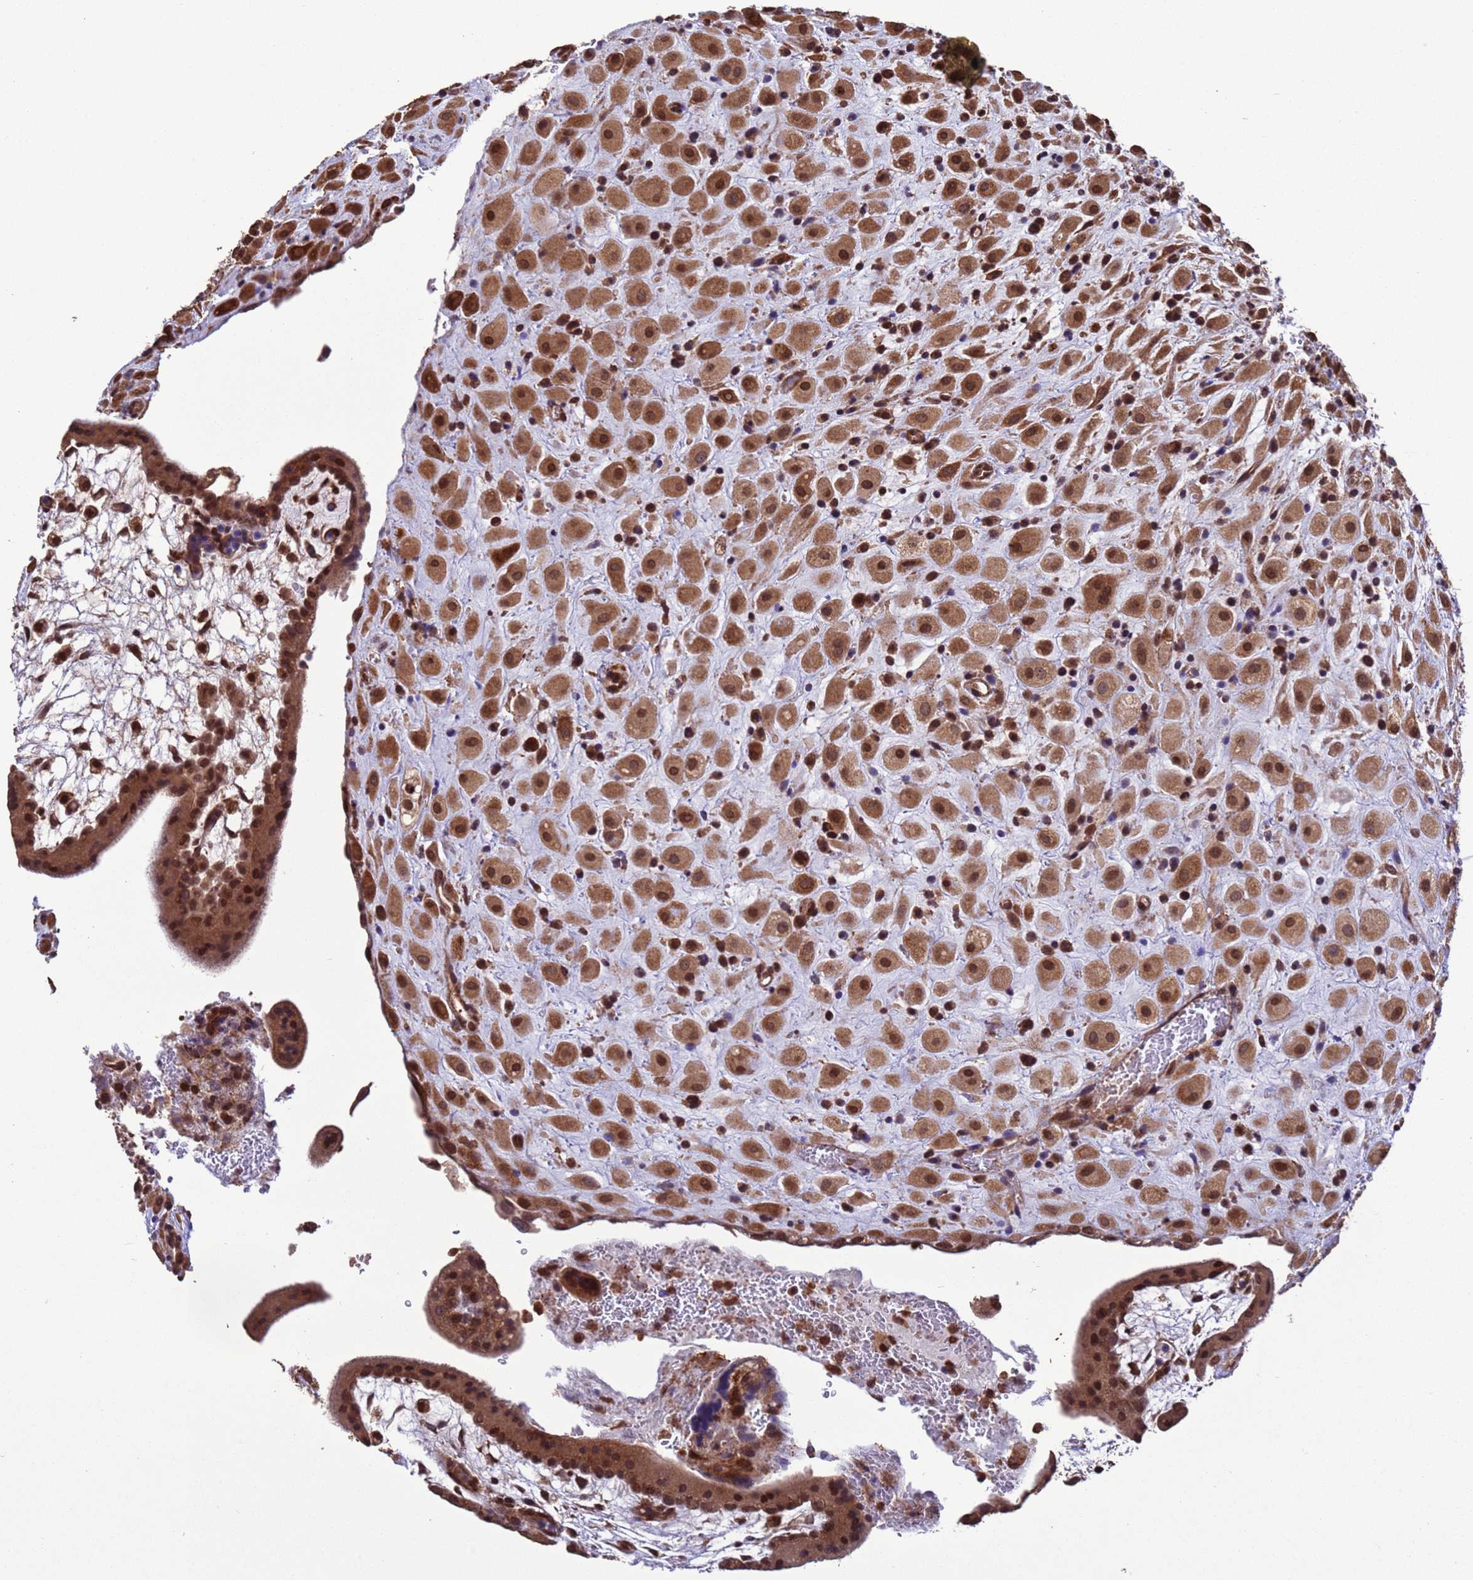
{"staining": {"intensity": "moderate", "quantity": ">75%", "location": "cytoplasmic/membranous,nuclear"}, "tissue": "placenta", "cell_type": "Decidual cells", "image_type": "normal", "snomed": [{"axis": "morphology", "description": "Normal tissue, NOS"}, {"axis": "topography", "description": "Placenta"}], "caption": "DAB immunohistochemical staining of benign human placenta reveals moderate cytoplasmic/membranous,nuclear protein expression in approximately >75% of decidual cells. Using DAB (3,3'-diaminobenzidine) (brown) and hematoxylin (blue) stains, captured at high magnification using brightfield microscopy.", "gene": "VSTM4", "patient": {"sex": "female", "age": 35}}